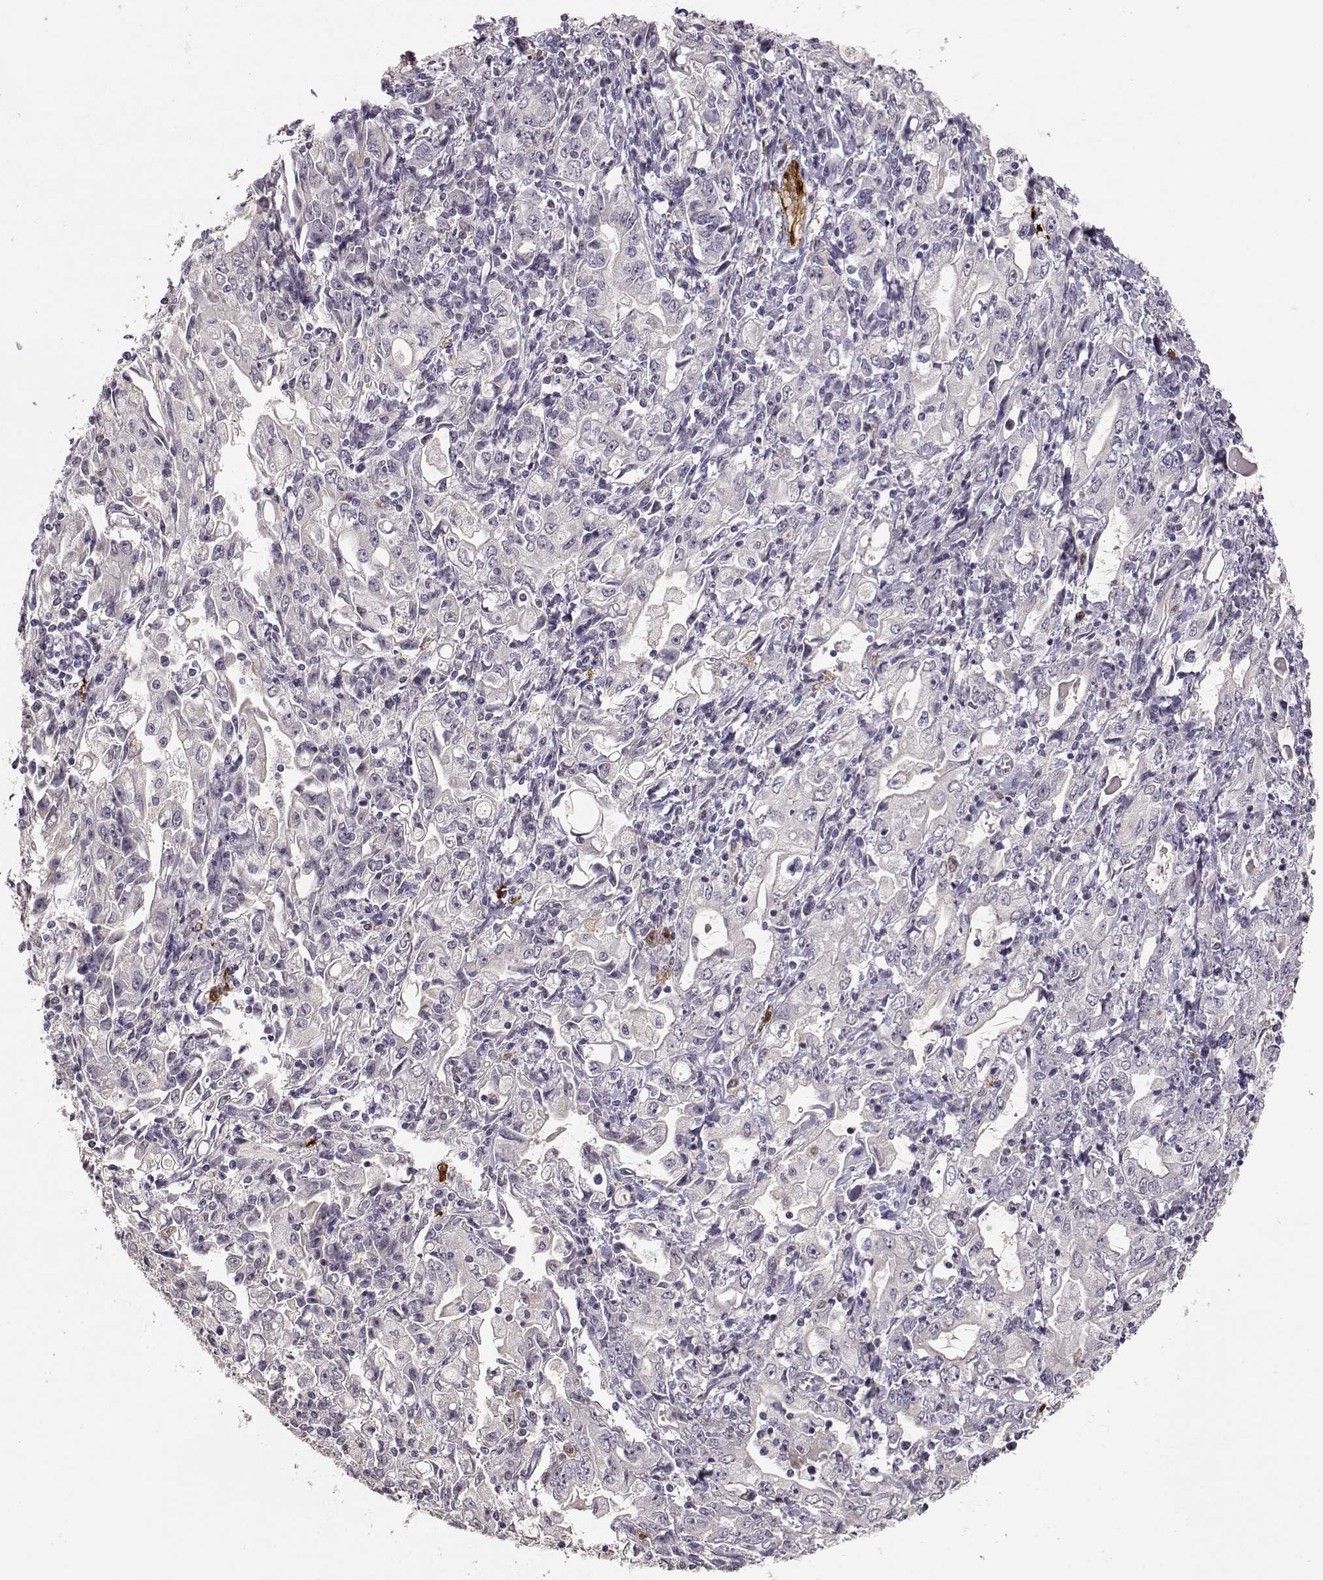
{"staining": {"intensity": "negative", "quantity": "none", "location": "none"}, "tissue": "stomach cancer", "cell_type": "Tumor cells", "image_type": "cancer", "snomed": [{"axis": "morphology", "description": "Adenocarcinoma, NOS"}, {"axis": "topography", "description": "Stomach, lower"}], "caption": "DAB immunohistochemical staining of stomach adenocarcinoma reveals no significant staining in tumor cells.", "gene": "S100B", "patient": {"sex": "female", "age": 72}}